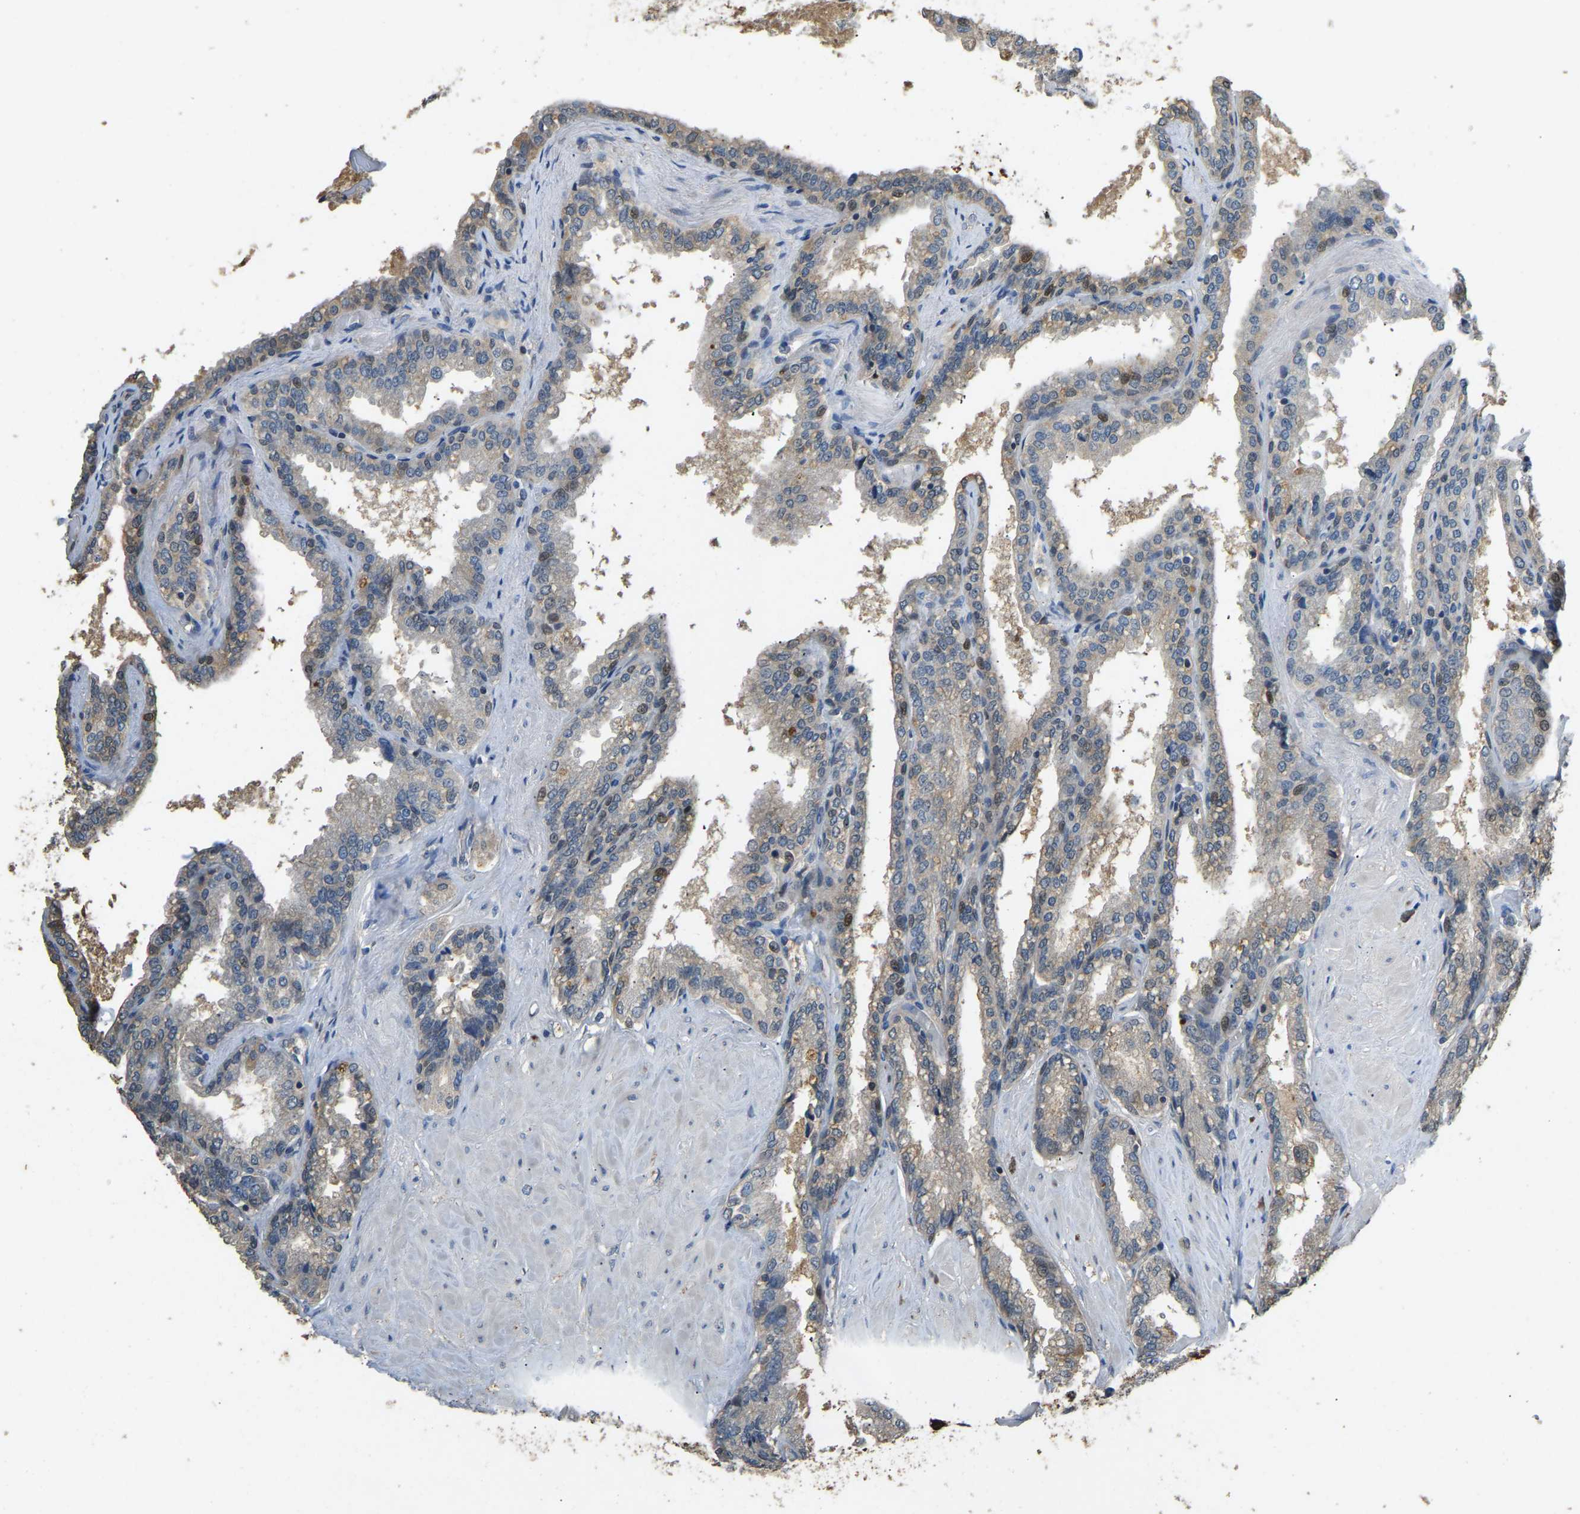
{"staining": {"intensity": "strong", "quantity": "<25%", "location": "cytoplasmic/membranous"}, "tissue": "seminal vesicle", "cell_type": "Glandular cells", "image_type": "normal", "snomed": [{"axis": "morphology", "description": "Normal tissue, NOS"}, {"axis": "topography", "description": "Seminal veicle"}], "caption": "A high-resolution histopathology image shows IHC staining of normal seminal vesicle, which displays strong cytoplasmic/membranous expression in approximately <25% of glandular cells.", "gene": "TUFM", "patient": {"sex": "male", "age": 46}}